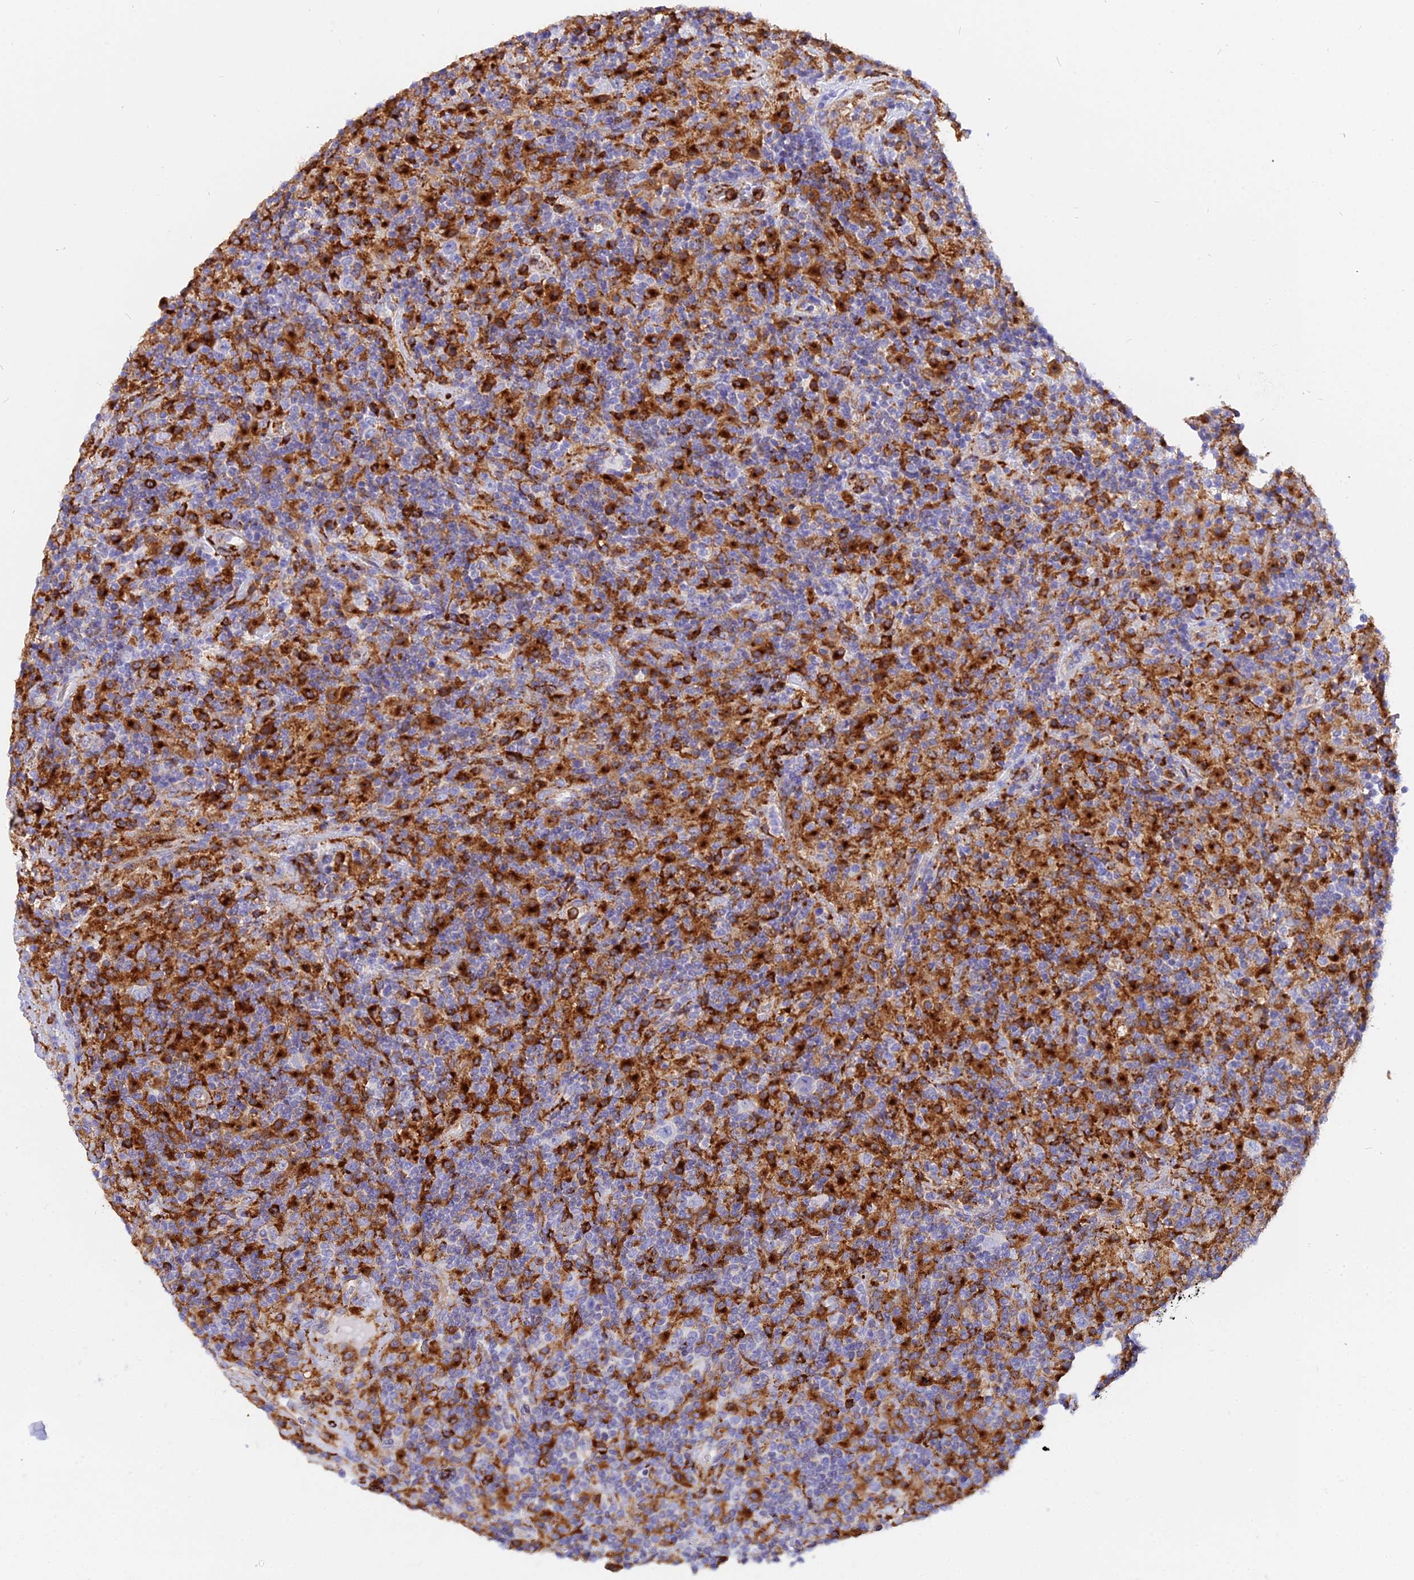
{"staining": {"intensity": "negative", "quantity": "none", "location": "none"}, "tissue": "lymphoma", "cell_type": "Tumor cells", "image_type": "cancer", "snomed": [{"axis": "morphology", "description": "Hodgkin's disease, NOS"}, {"axis": "topography", "description": "Lymph node"}], "caption": "An immunohistochemistry image of lymphoma is shown. There is no staining in tumor cells of lymphoma.", "gene": "AGTRAP", "patient": {"sex": "male", "age": 70}}